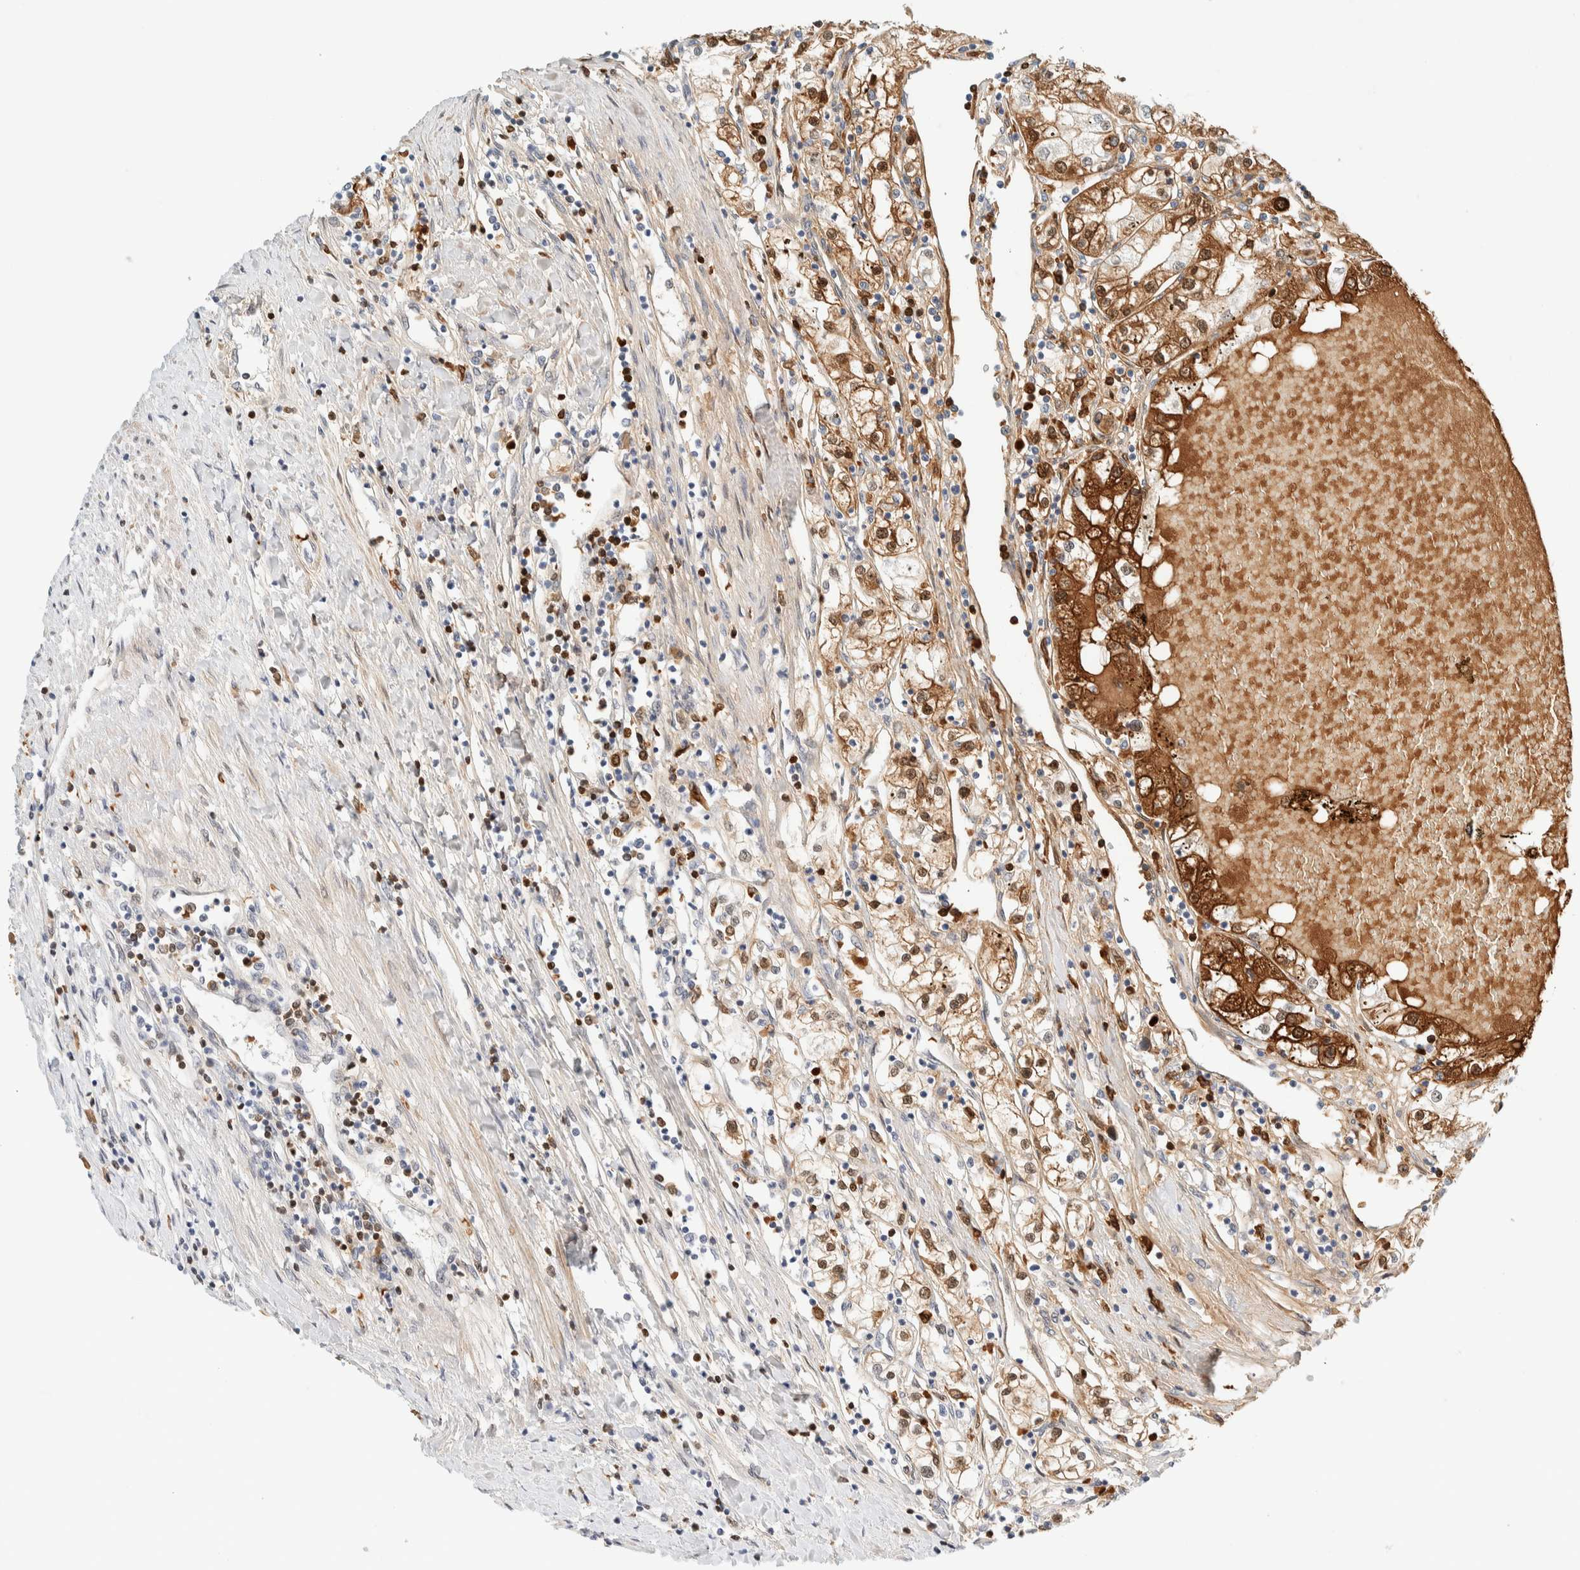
{"staining": {"intensity": "moderate", "quantity": "25%-75%", "location": "cytoplasmic/membranous,nuclear"}, "tissue": "renal cancer", "cell_type": "Tumor cells", "image_type": "cancer", "snomed": [{"axis": "morphology", "description": "Adenocarcinoma, NOS"}, {"axis": "topography", "description": "Kidney"}], "caption": "The histopathology image reveals immunohistochemical staining of renal cancer. There is moderate cytoplasmic/membranous and nuclear expression is identified in about 25%-75% of tumor cells. Nuclei are stained in blue.", "gene": "TSTD2", "patient": {"sex": "male", "age": 68}}